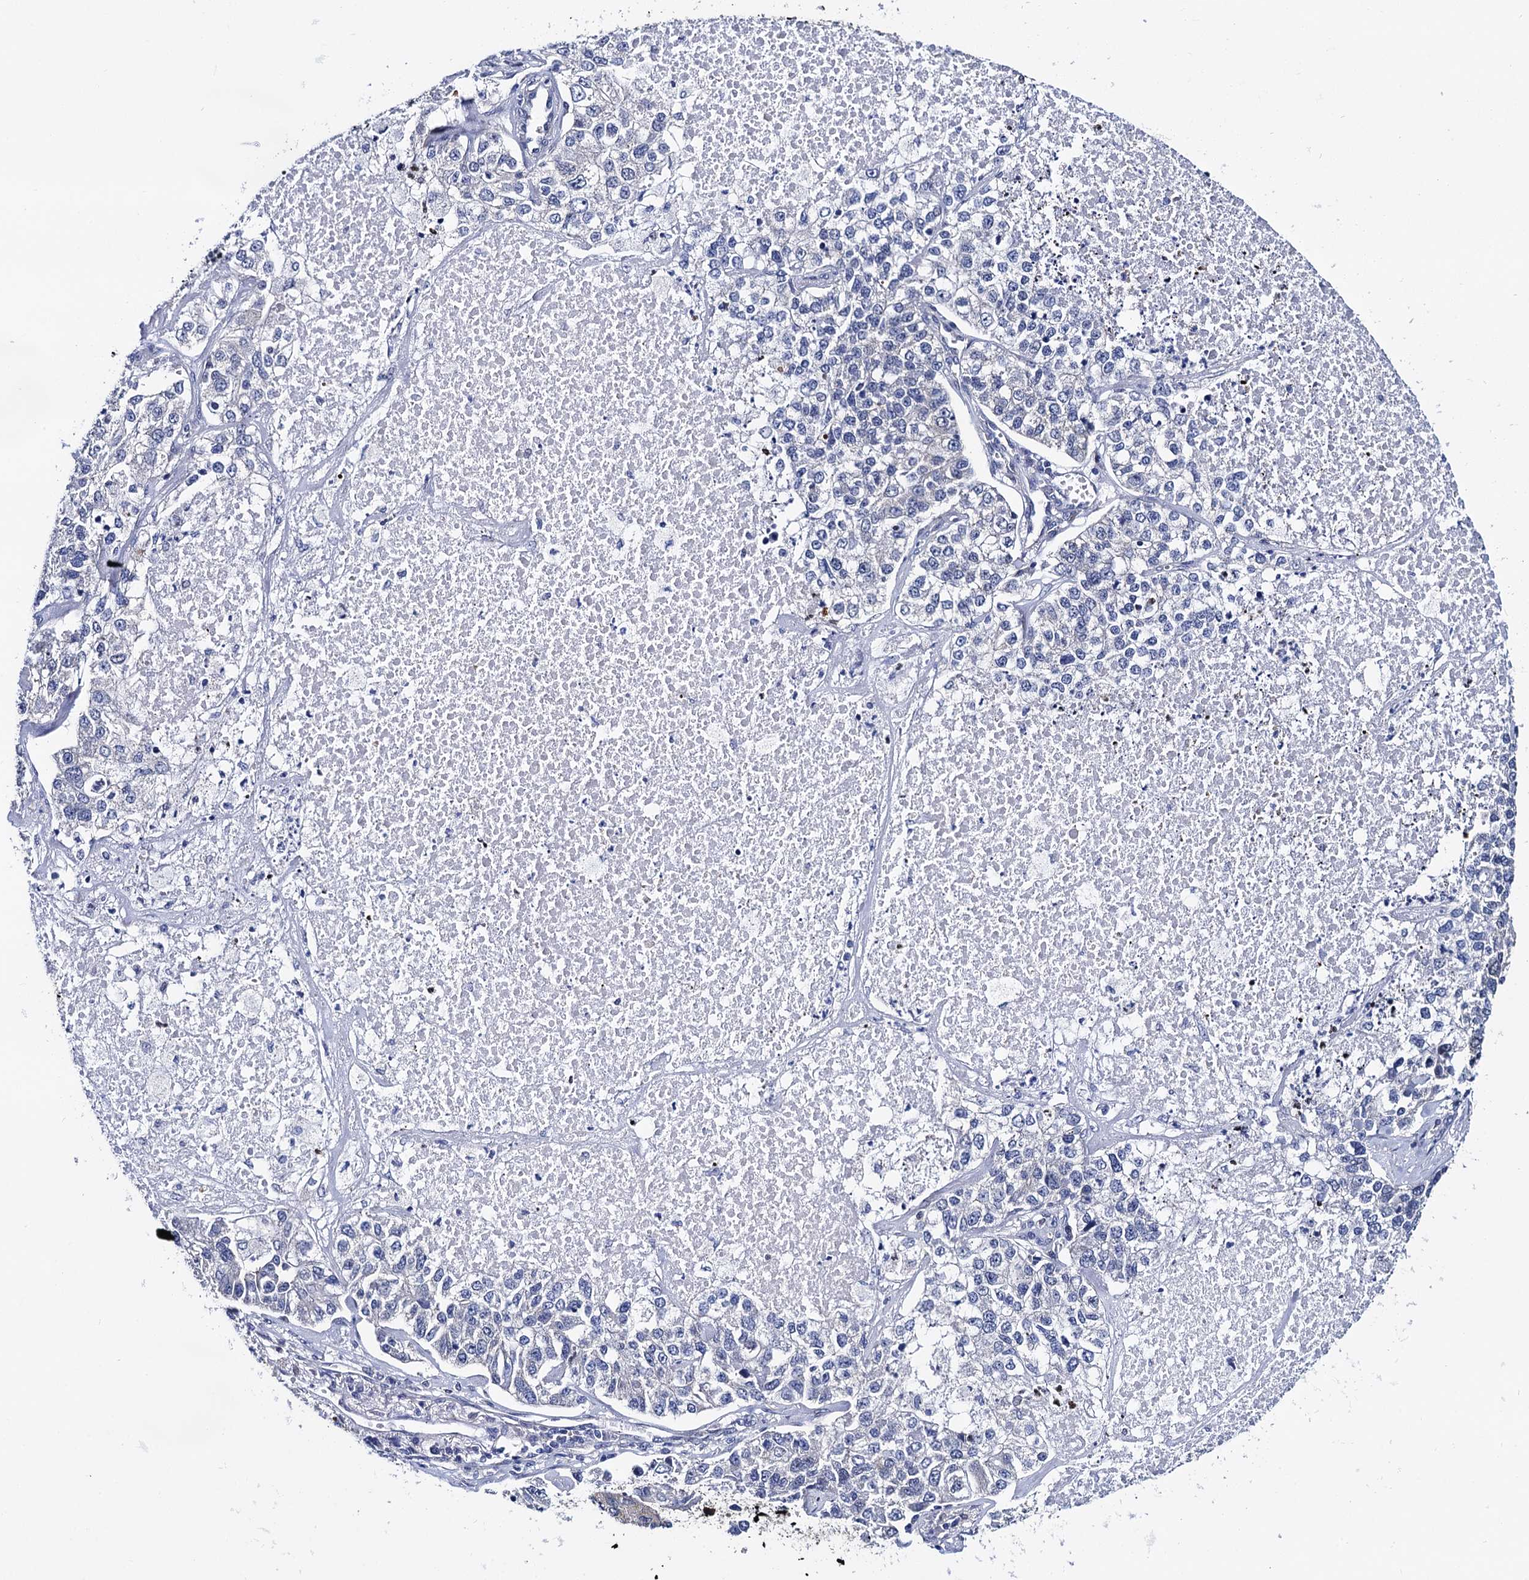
{"staining": {"intensity": "negative", "quantity": "none", "location": "none"}, "tissue": "lung cancer", "cell_type": "Tumor cells", "image_type": "cancer", "snomed": [{"axis": "morphology", "description": "Adenocarcinoma, NOS"}, {"axis": "topography", "description": "Lung"}], "caption": "The immunohistochemistry (IHC) micrograph has no significant positivity in tumor cells of lung cancer (adenocarcinoma) tissue.", "gene": "ZDHHC18", "patient": {"sex": "male", "age": 49}}